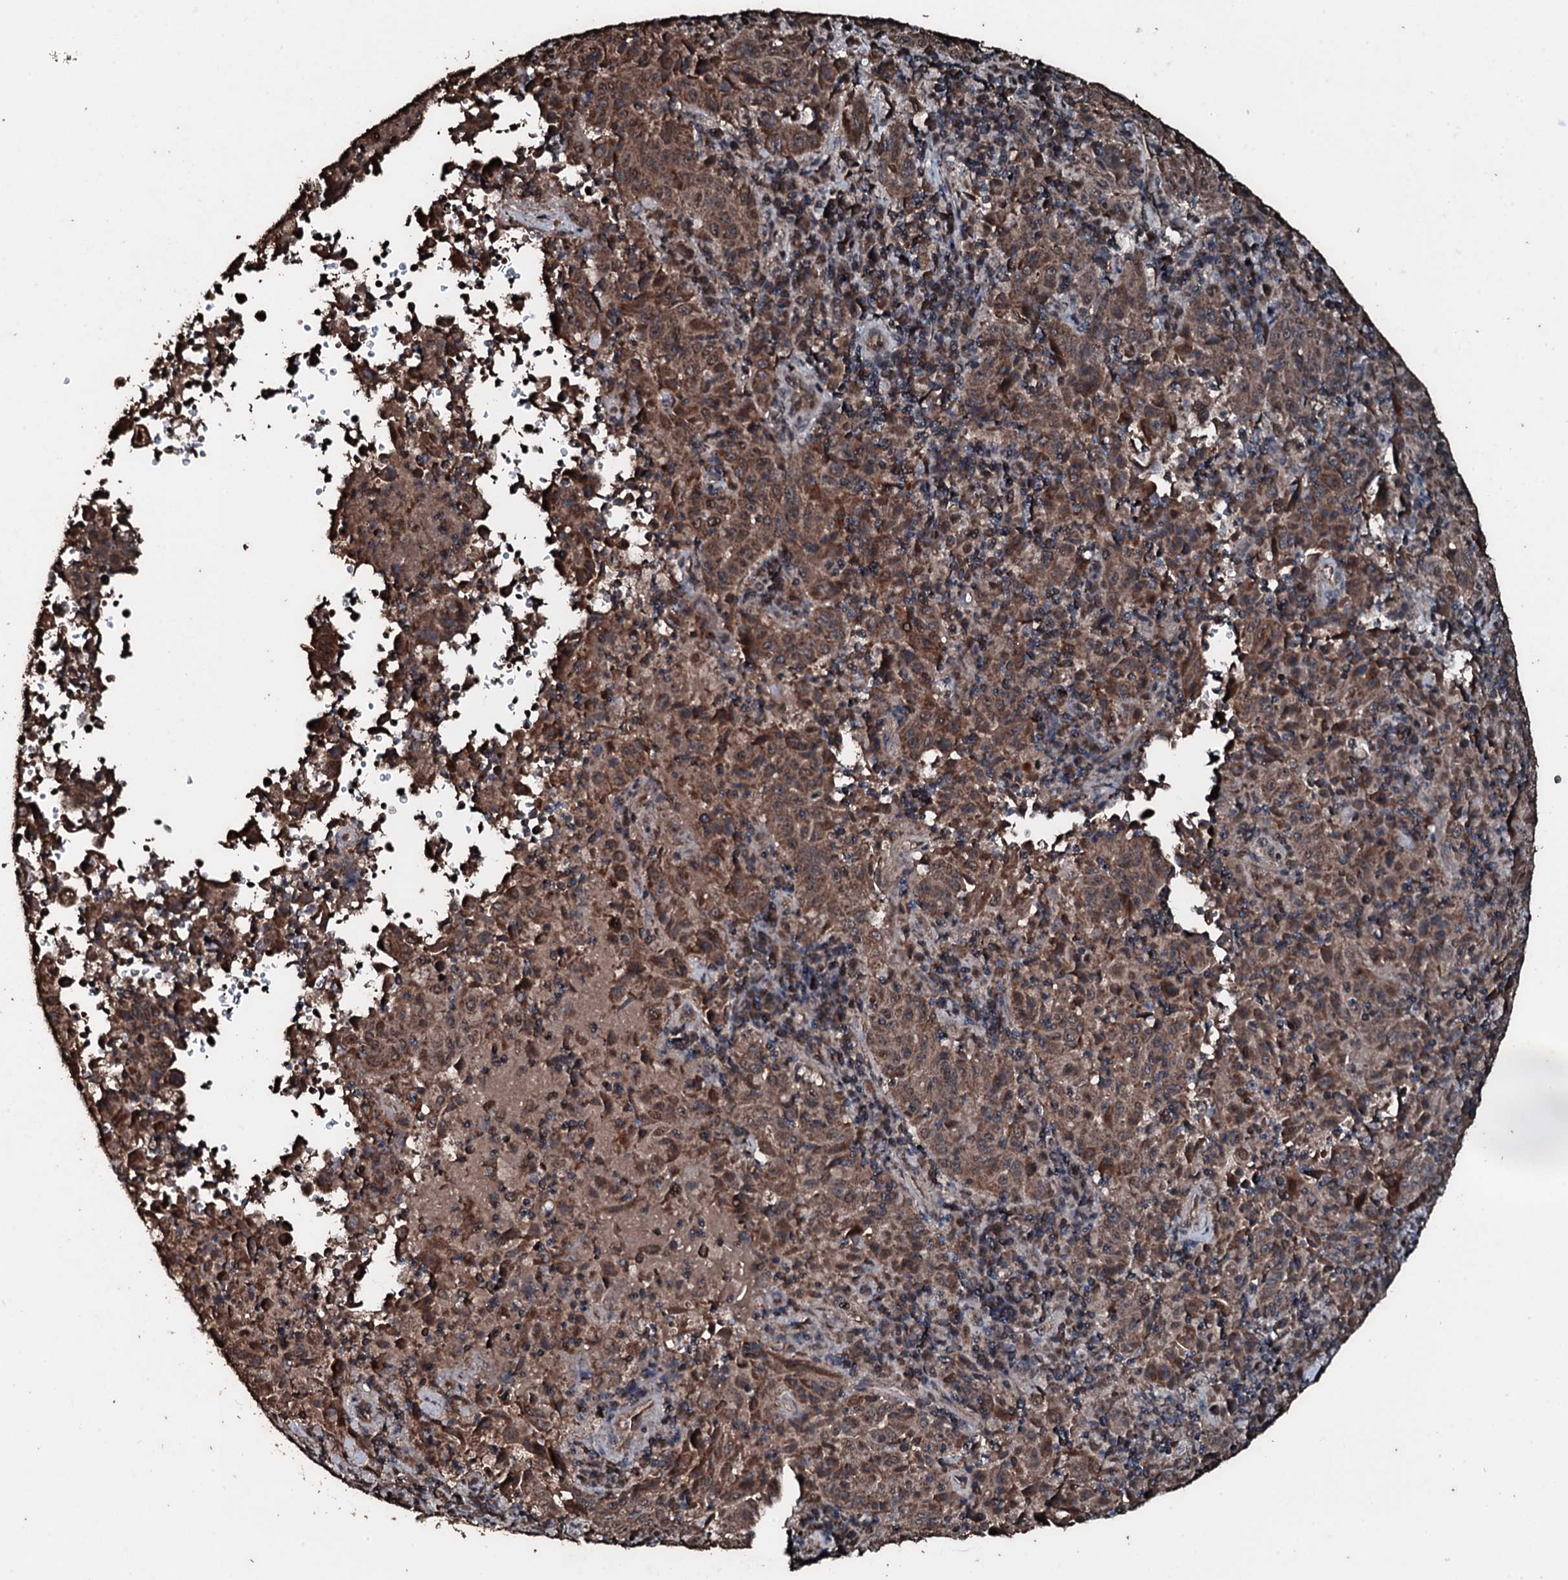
{"staining": {"intensity": "moderate", "quantity": ">75%", "location": "cytoplasmic/membranous,nuclear"}, "tissue": "pancreatic cancer", "cell_type": "Tumor cells", "image_type": "cancer", "snomed": [{"axis": "morphology", "description": "Adenocarcinoma, NOS"}, {"axis": "topography", "description": "Pancreas"}], "caption": "Immunohistochemistry (DAB) staining of pancreatic cancer displays moderate cytoplasmic/membranous and nuclear protein positivity in about >75% of tumor cells.", "gene": "FAAP24", "patient": {"sex": "male", "age": 63}}